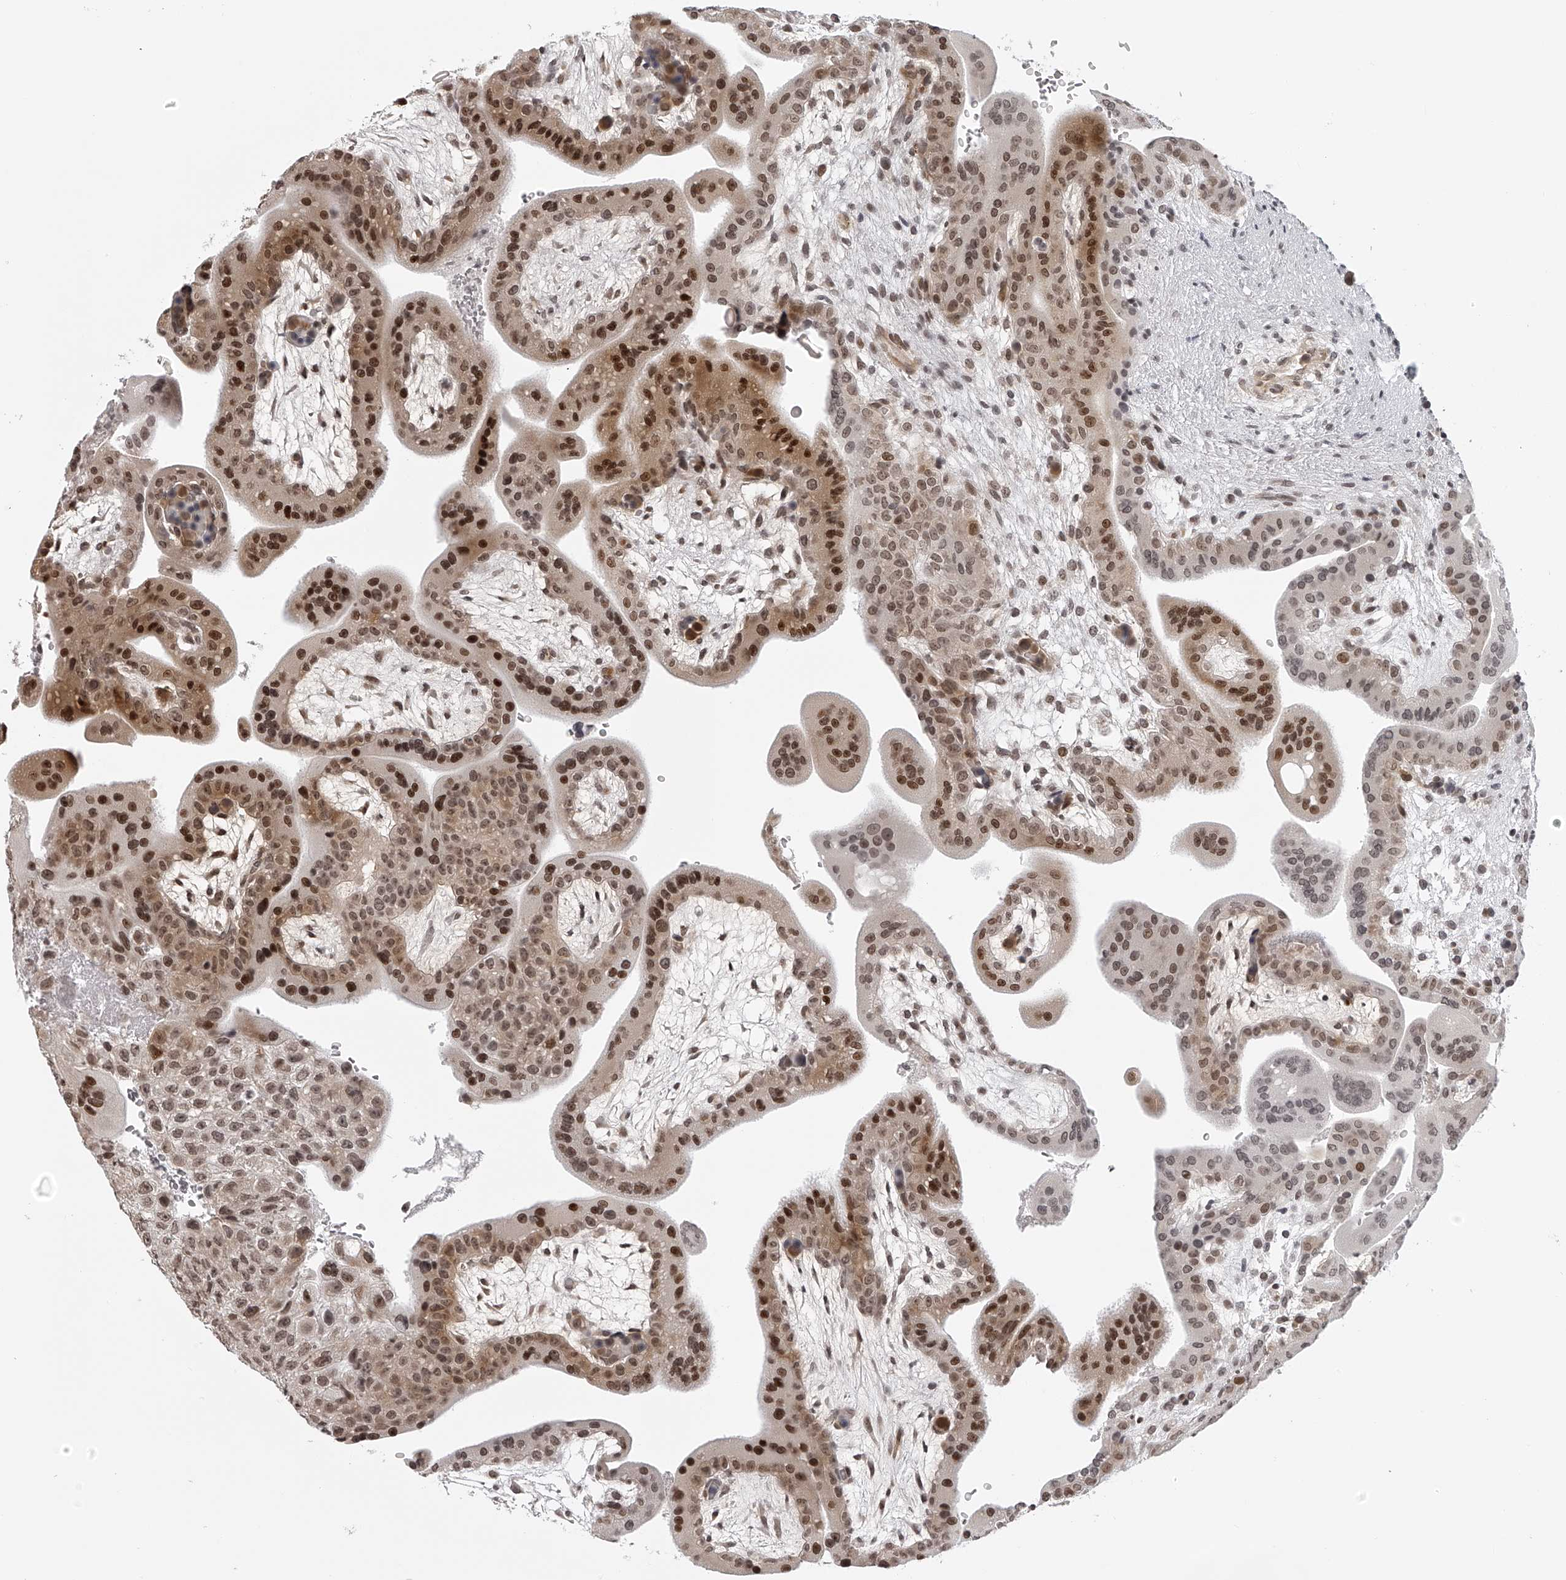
{"staining": {"intensity": "moderate", "quantity": "25%-75%", "location": "nuclear"}, "tissue": "placenta", "cell_type": "Decidual cells", "image_type": "normal", "snomed": [{"axis": "morphology", "description": "Normal tissue, NOS"}, {"axis": "topography", "description": "Placenta"}], "caption": "Protein analysis of unremarkable placenta reveals moderate nuclear expression in approximately 25%-75% of decidual cells.", "gene": "ODF2L", "patient": {"sex": "female", "age": 35}}